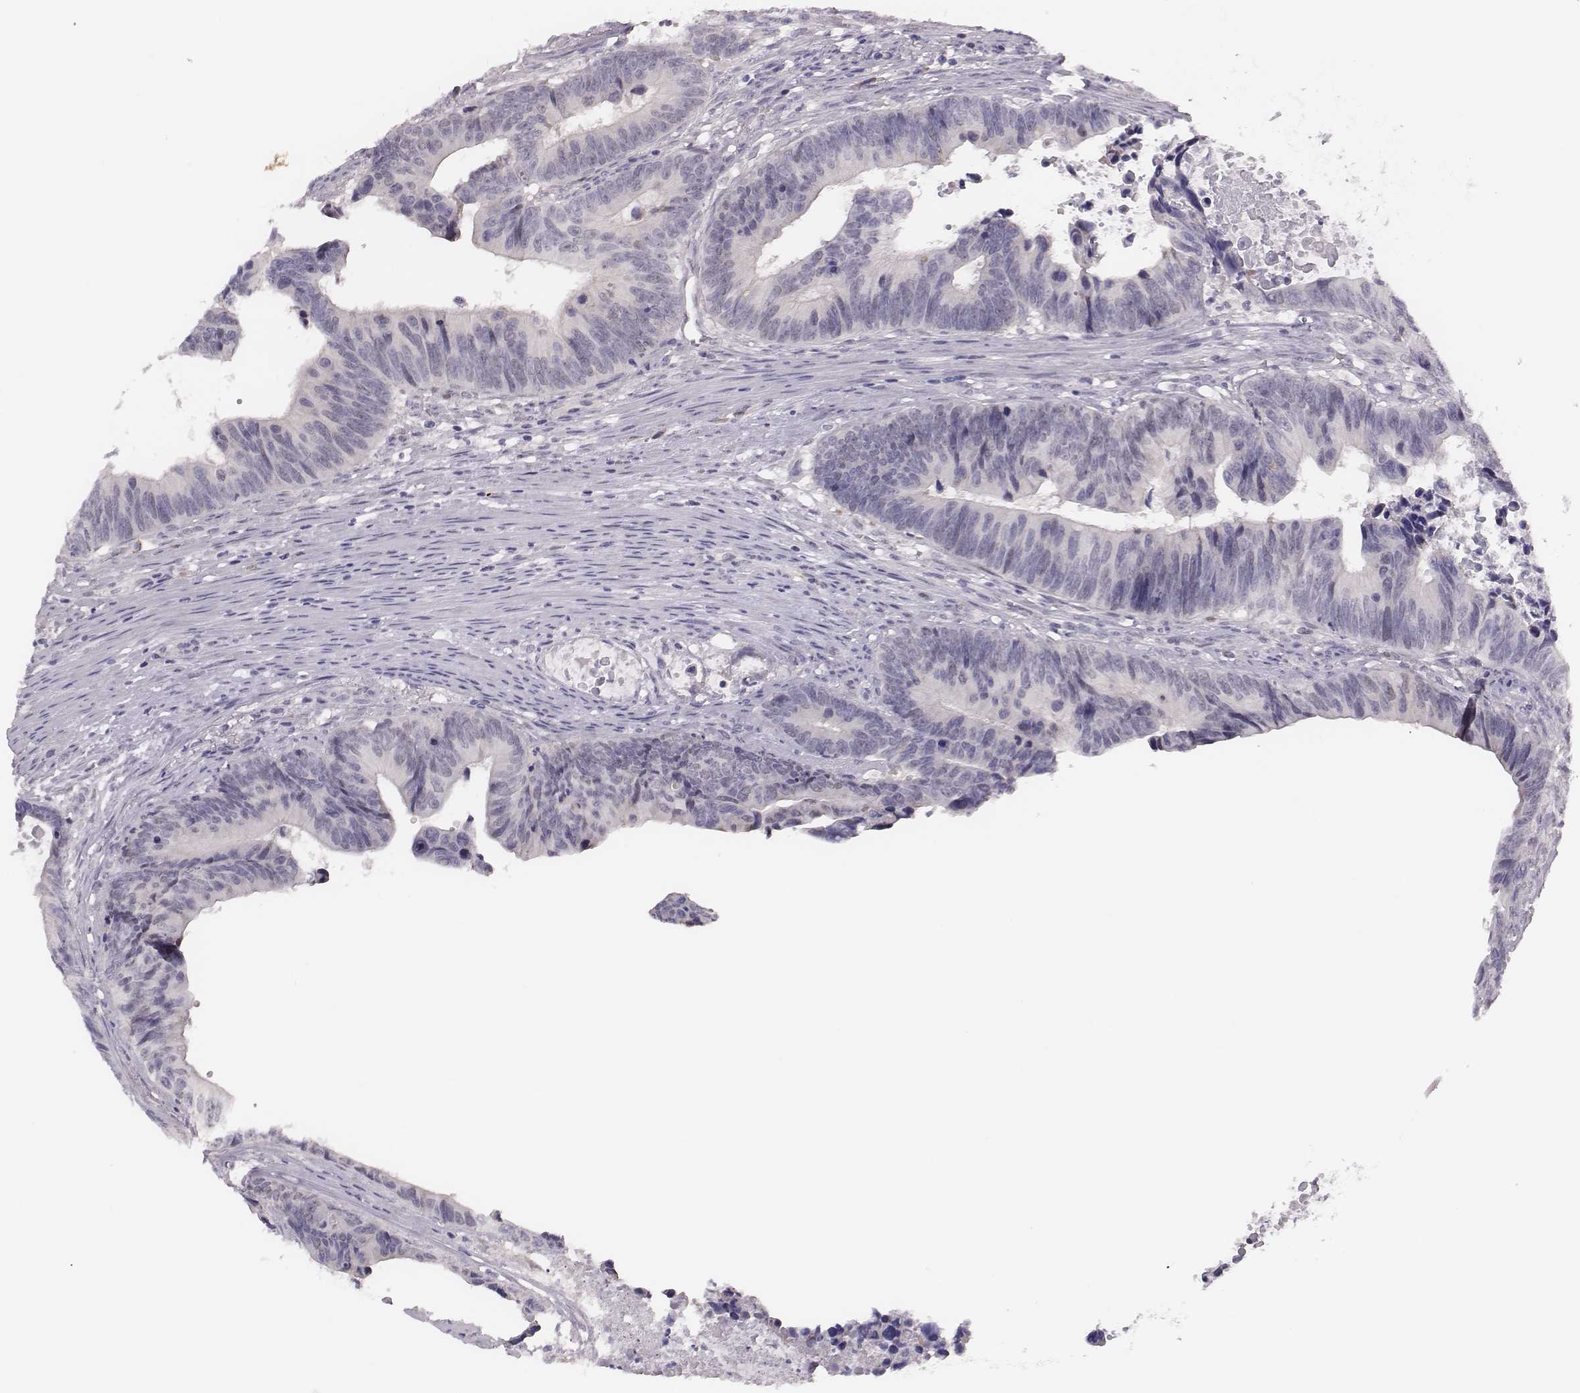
{"staining": {"intensity": "negative", "quantity": "none", "location": "none"}, "tissue": "colorectal cancer", "cell_type": "Tumor cells", "image_type": "cancer", "snomed": [{"axis": "morphology", "description": "Adenocarcinoma, NOS"}, {"axis": "topography", "description": "Colon"}], "caption": "An IHC micrograph of colorectal cancer is shown. There is no staining in tumor cells of colorectal cancer.", "gene": "PBK", "patient": {"sex": "female", "age": 87}}